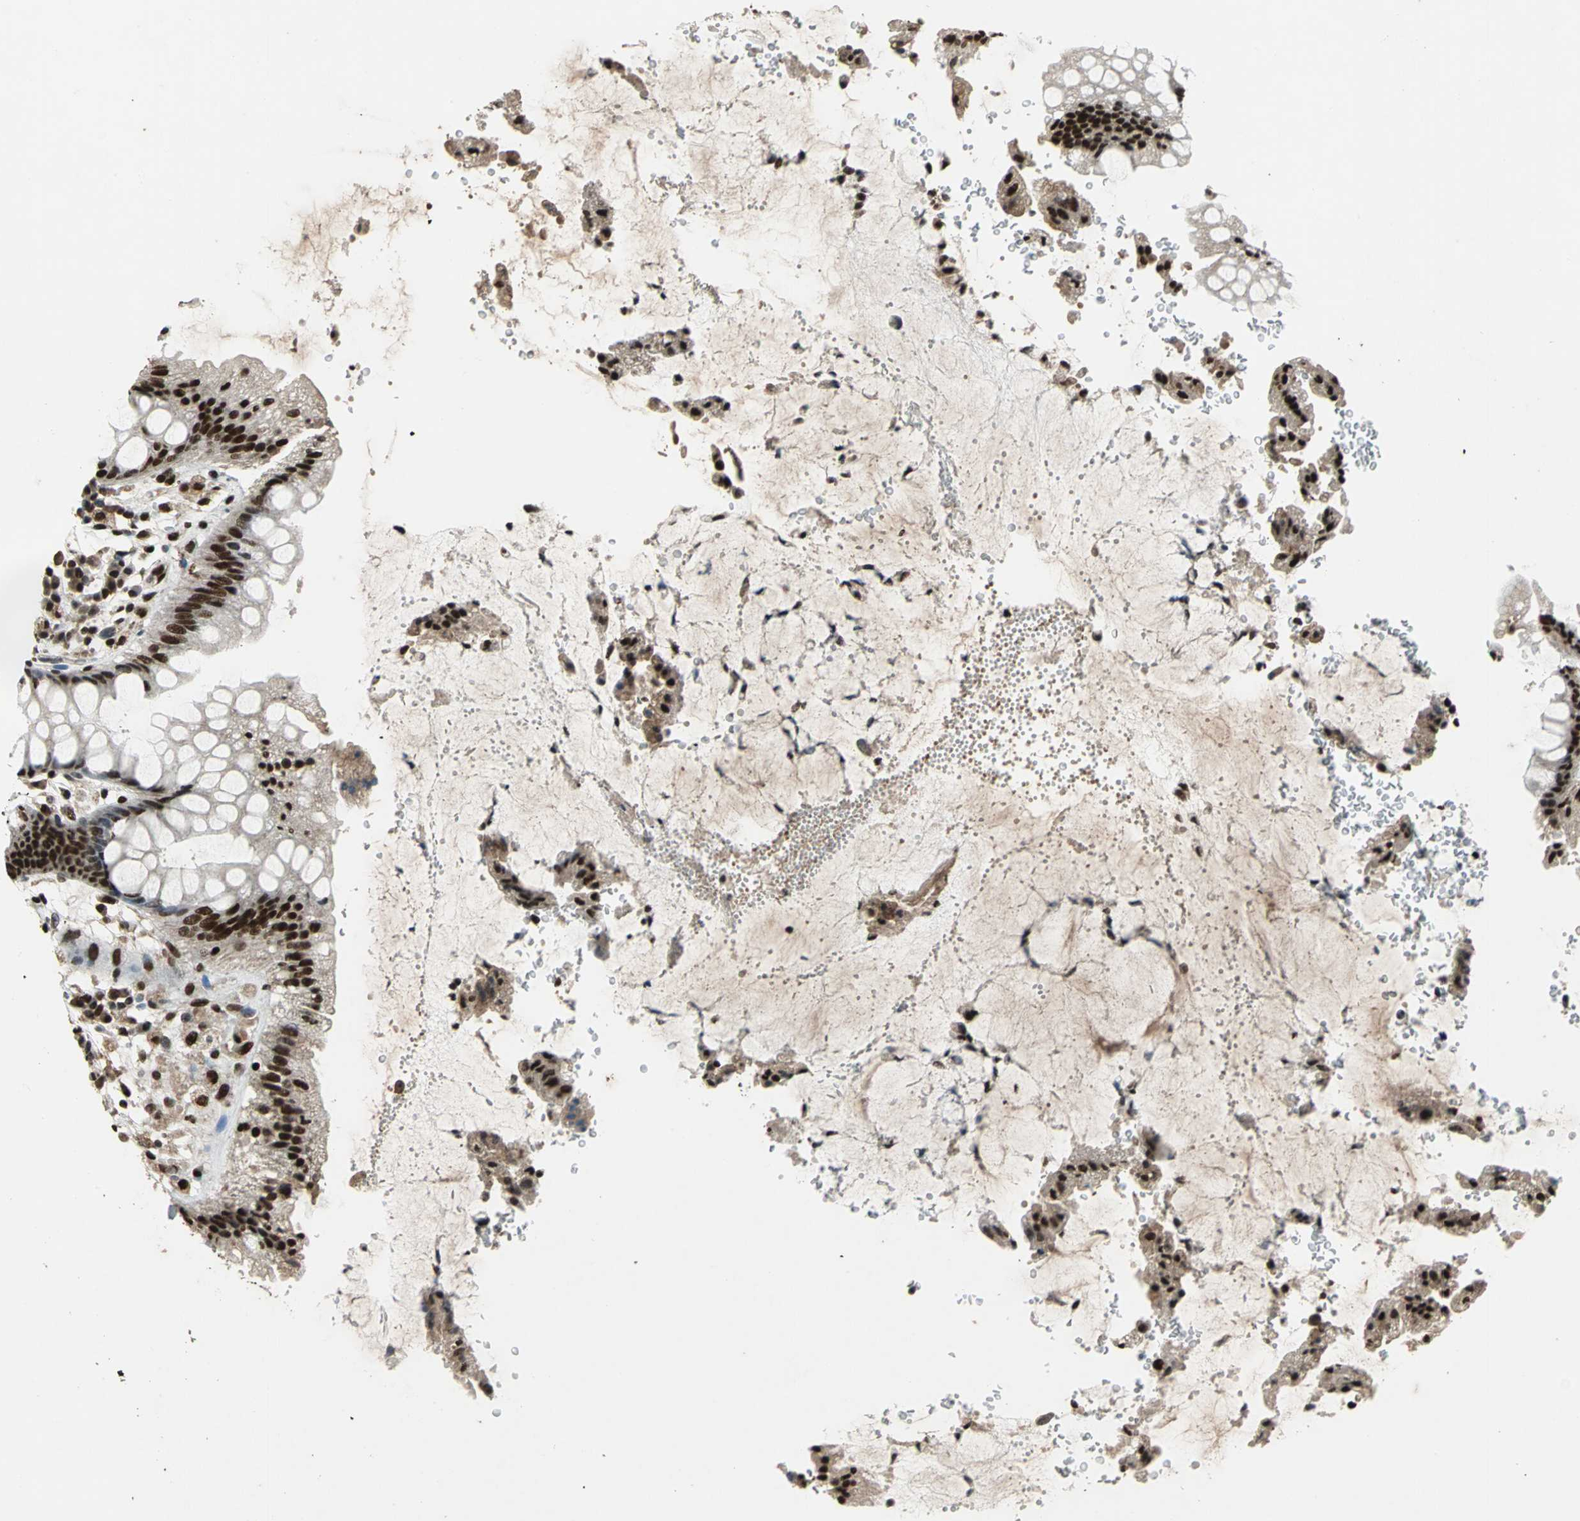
{"staining": {"intensity": "strong", "quantity": ">75%", "location": "nuclear"}, "tissue": "rectum", "cell_type": "Glandular cells", "image_type": "normal", "snomed": [{"axis": "morphology", "description": "Normal tissue, NOS"}, {"axis": "topography", "description": "Rectum"}], "caption": "Benign rectum exhibits strong nuclear staining in approximately >75% of glandular cells.", "gene": "MTA2", "patient": {"sex": "female", "age": 46}}